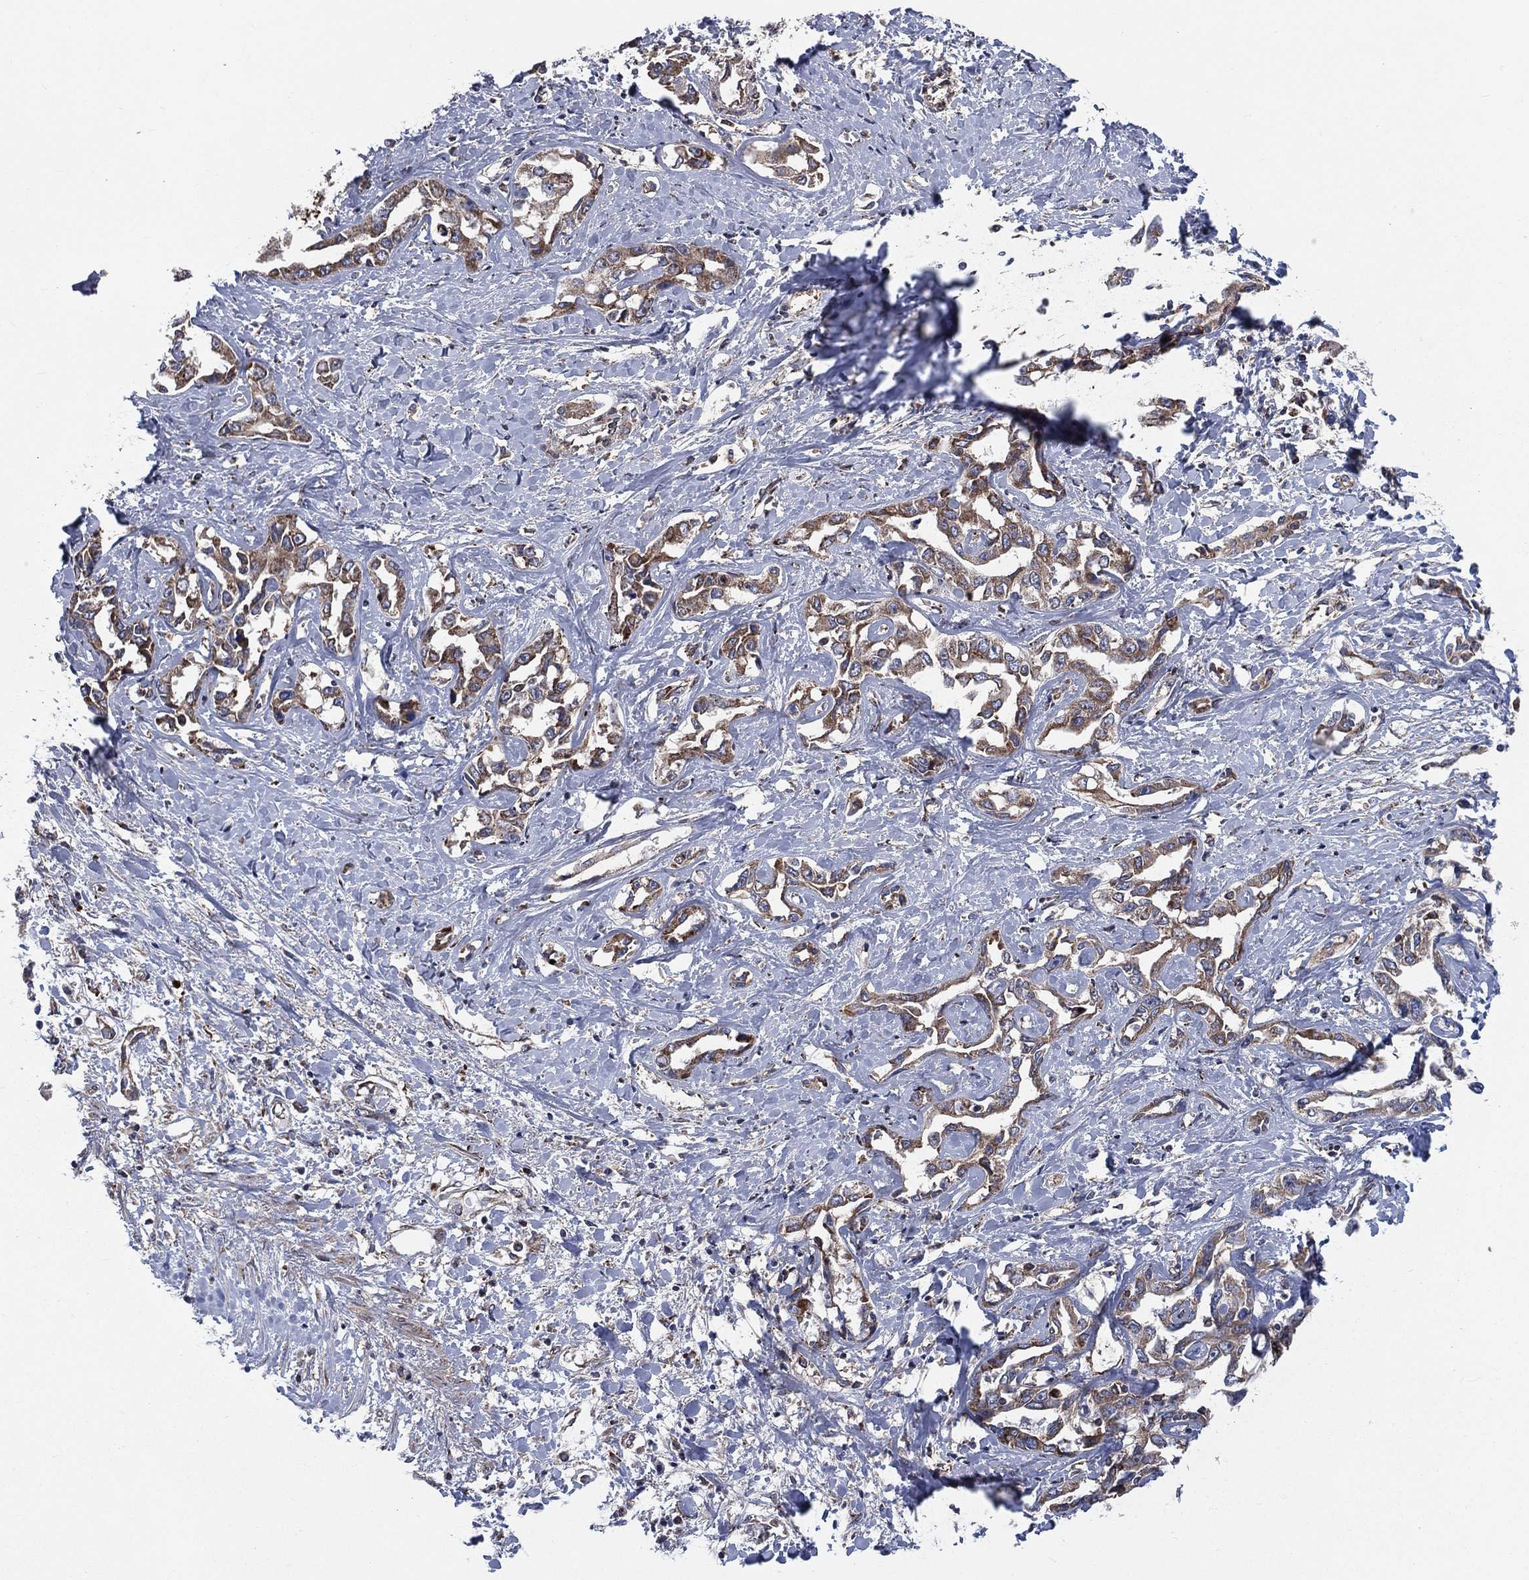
{"staining": {"intensity": "strong", "quantity": ">75%", "location": "cytoplasmic/membranous"}, "tissue": "liver cancer", "cell_type": "Tumor cells", "image_type": "cancer", "snomed": [{"axis": "morphology", "description": "Cholangiocarcinoma"}, {"axis": "topography", "description": "Liver"}], "caption": "An immunohistochemistry (IHC) photomicrograph of tumor tissue is shown. Protein staining in brown shows strong cytoplasmic/membranous positivity in liver cancer within tumor cells.", "gene": "CCDC159", "patient": {"sex": "male", "age": 59}}